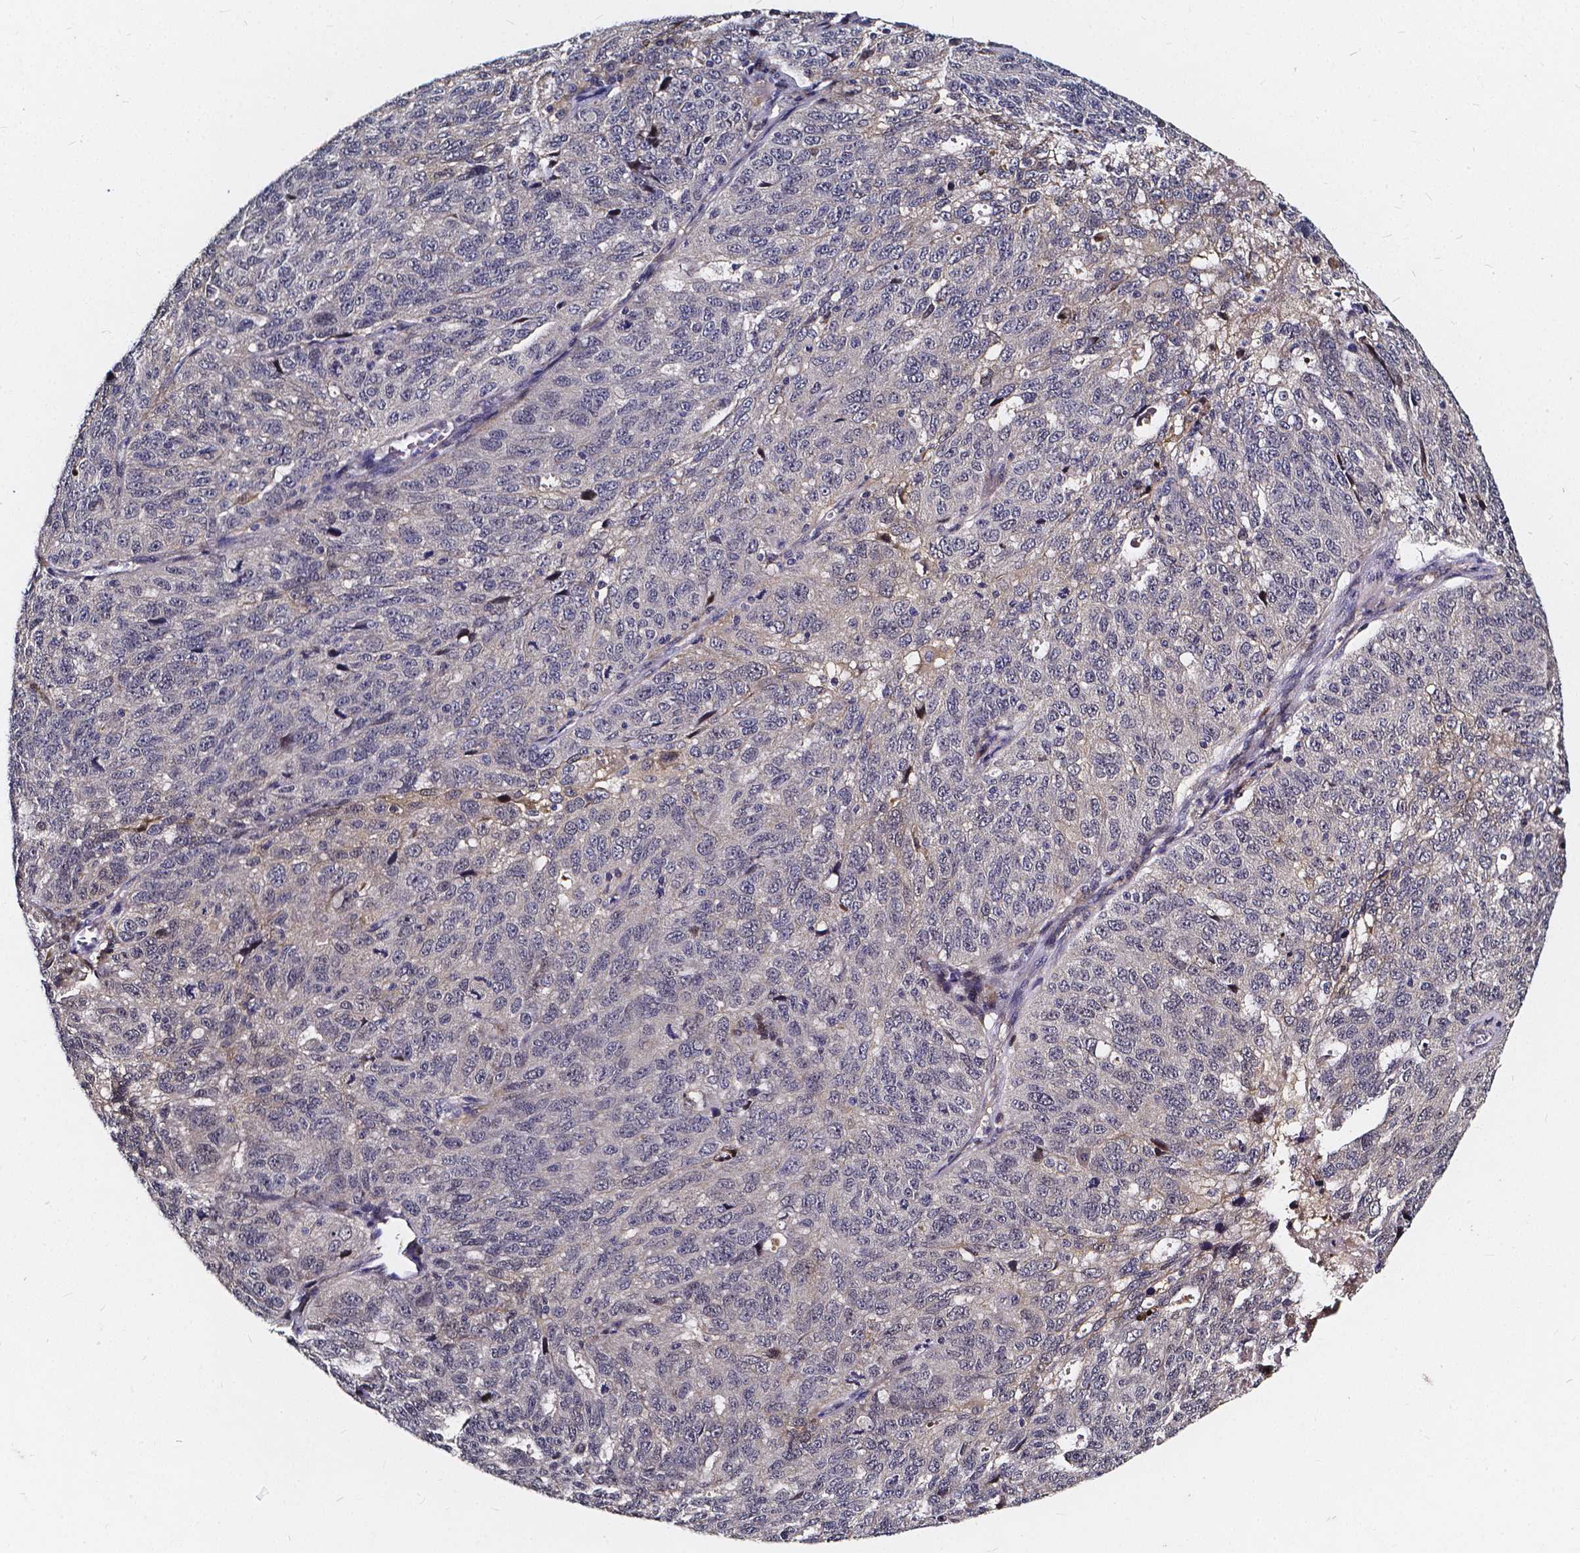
{"staining": {"intensity": "negative", "quantity": "none", "location": "none"}, "tissue": "ovarian cancer", "cell_type": "Tumor cells", "image_type": "cancer", "snomed": [{"axis": "morphology", "description": "Cystadenocarcinoma, serous, NOS"}, {"axis": "topography", "description": "Ovary"}], "caption": "High magnification brightfield microscopy of ovarian cancer stained with DAB (3,3'-diaminobenzidine) (brown) and counterstained with hematoxylin (blue): tumor cells show no significant staining.", "gene": "SOWAHA", "patient": {"sex": "female", "age": 71}}